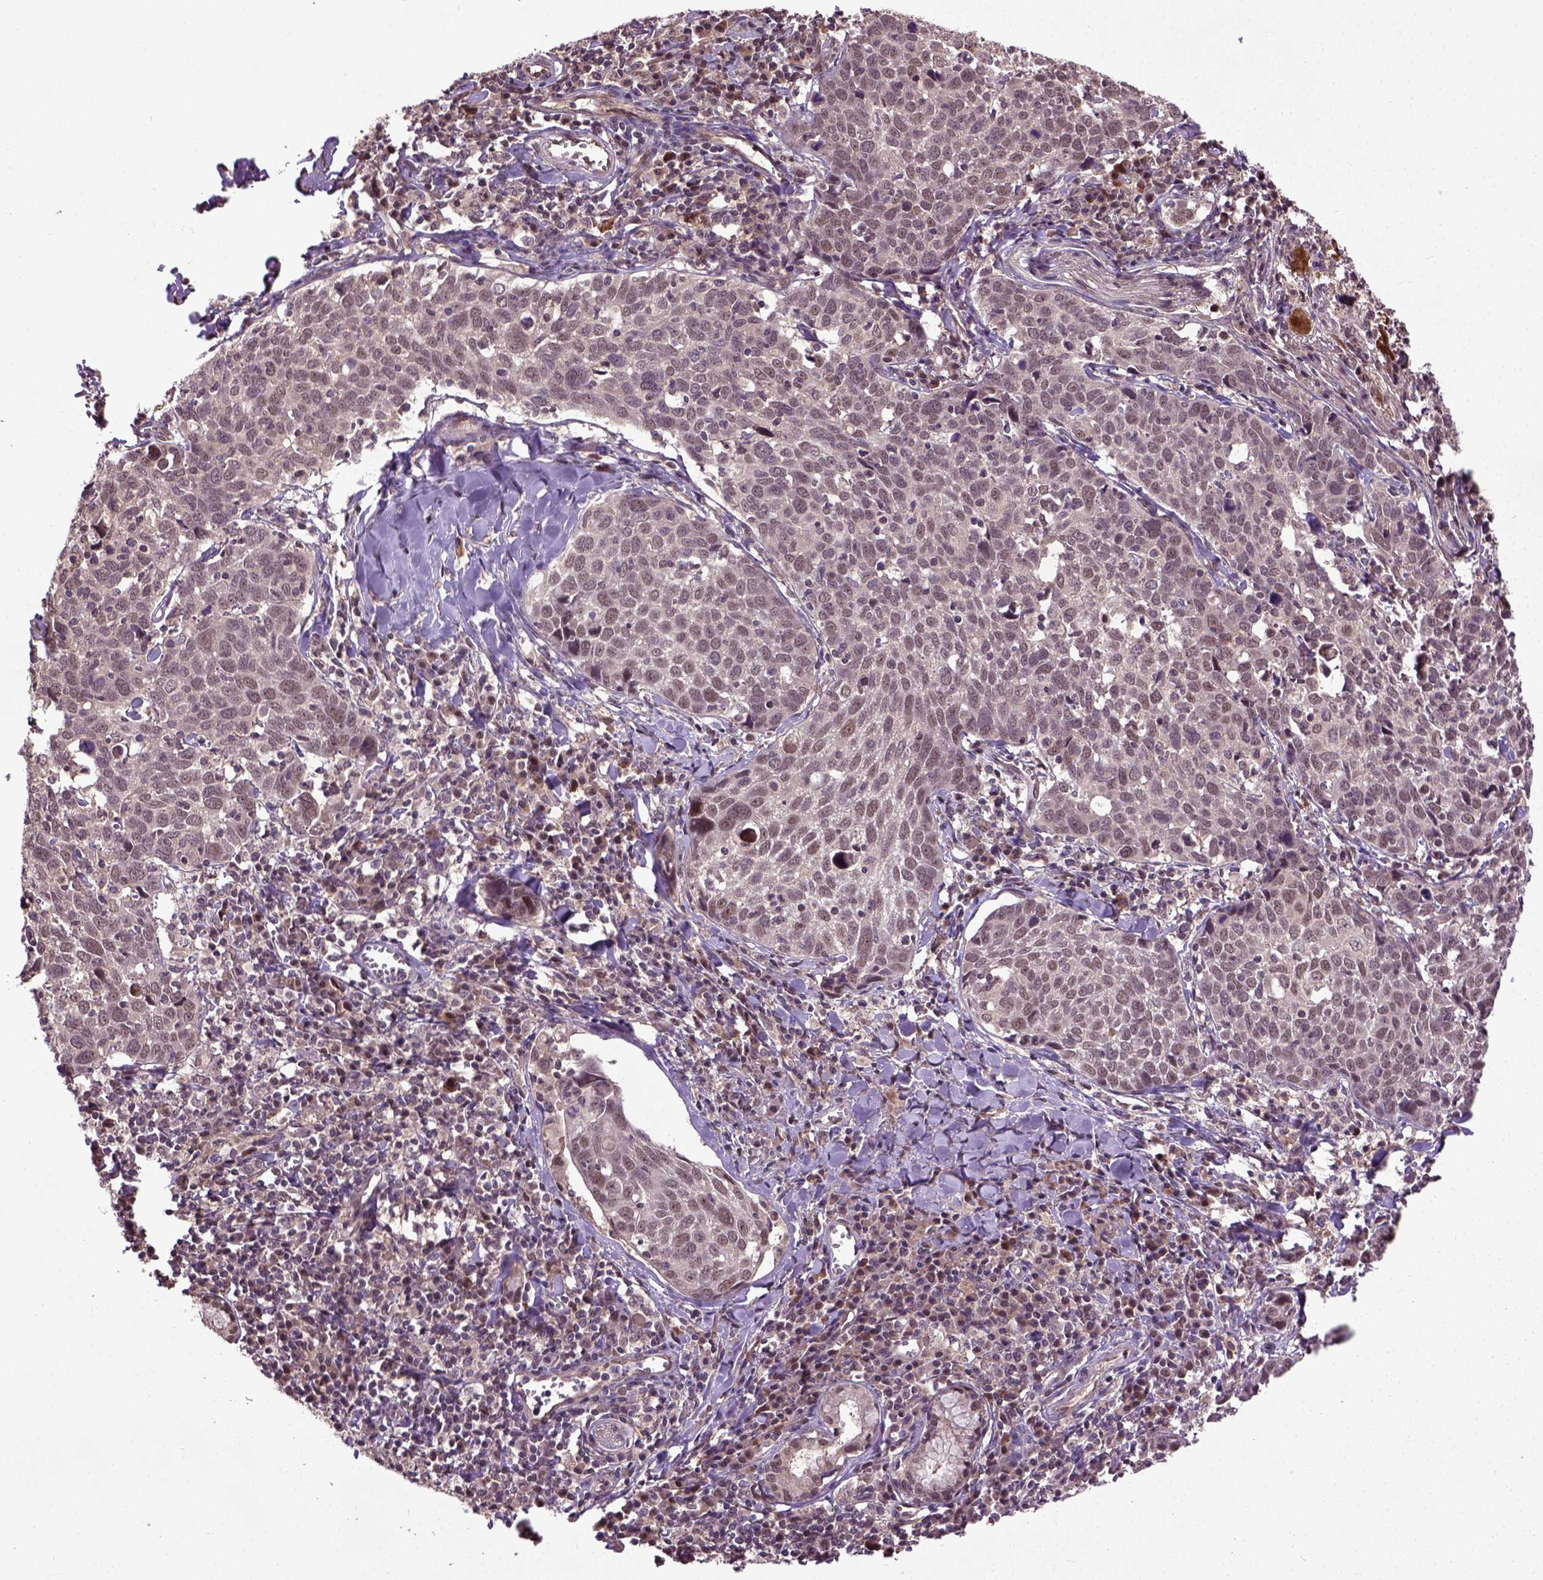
{"staining": {"intensity": "moderate", "quantity": "25%-75%", "location": "nuclear"}, "tissue": "lung cancer", "cell_type": "Tumor cells", "image_type": "cancer", "snomed": [{"axis": "morphology", "description": "Squamous cell carcinoma, NOS"}, {"axis": "topography", "description": "Lung"}], "caption": "Immunohistochemistry staining of lung squamous cell carcinoma, which exhibits medium levels of moderate nuclear staining in about 25%-75% of tumor cells indicating moderate nuclear protein staining. The staining was performed using DAB (3,3'-diaminobenzidine) (brown) for protein detection and nuclei were counterstained in hematoxylin (blue).", "gene": "UBA3", "patient": {"sex": "male", "age": 57}}